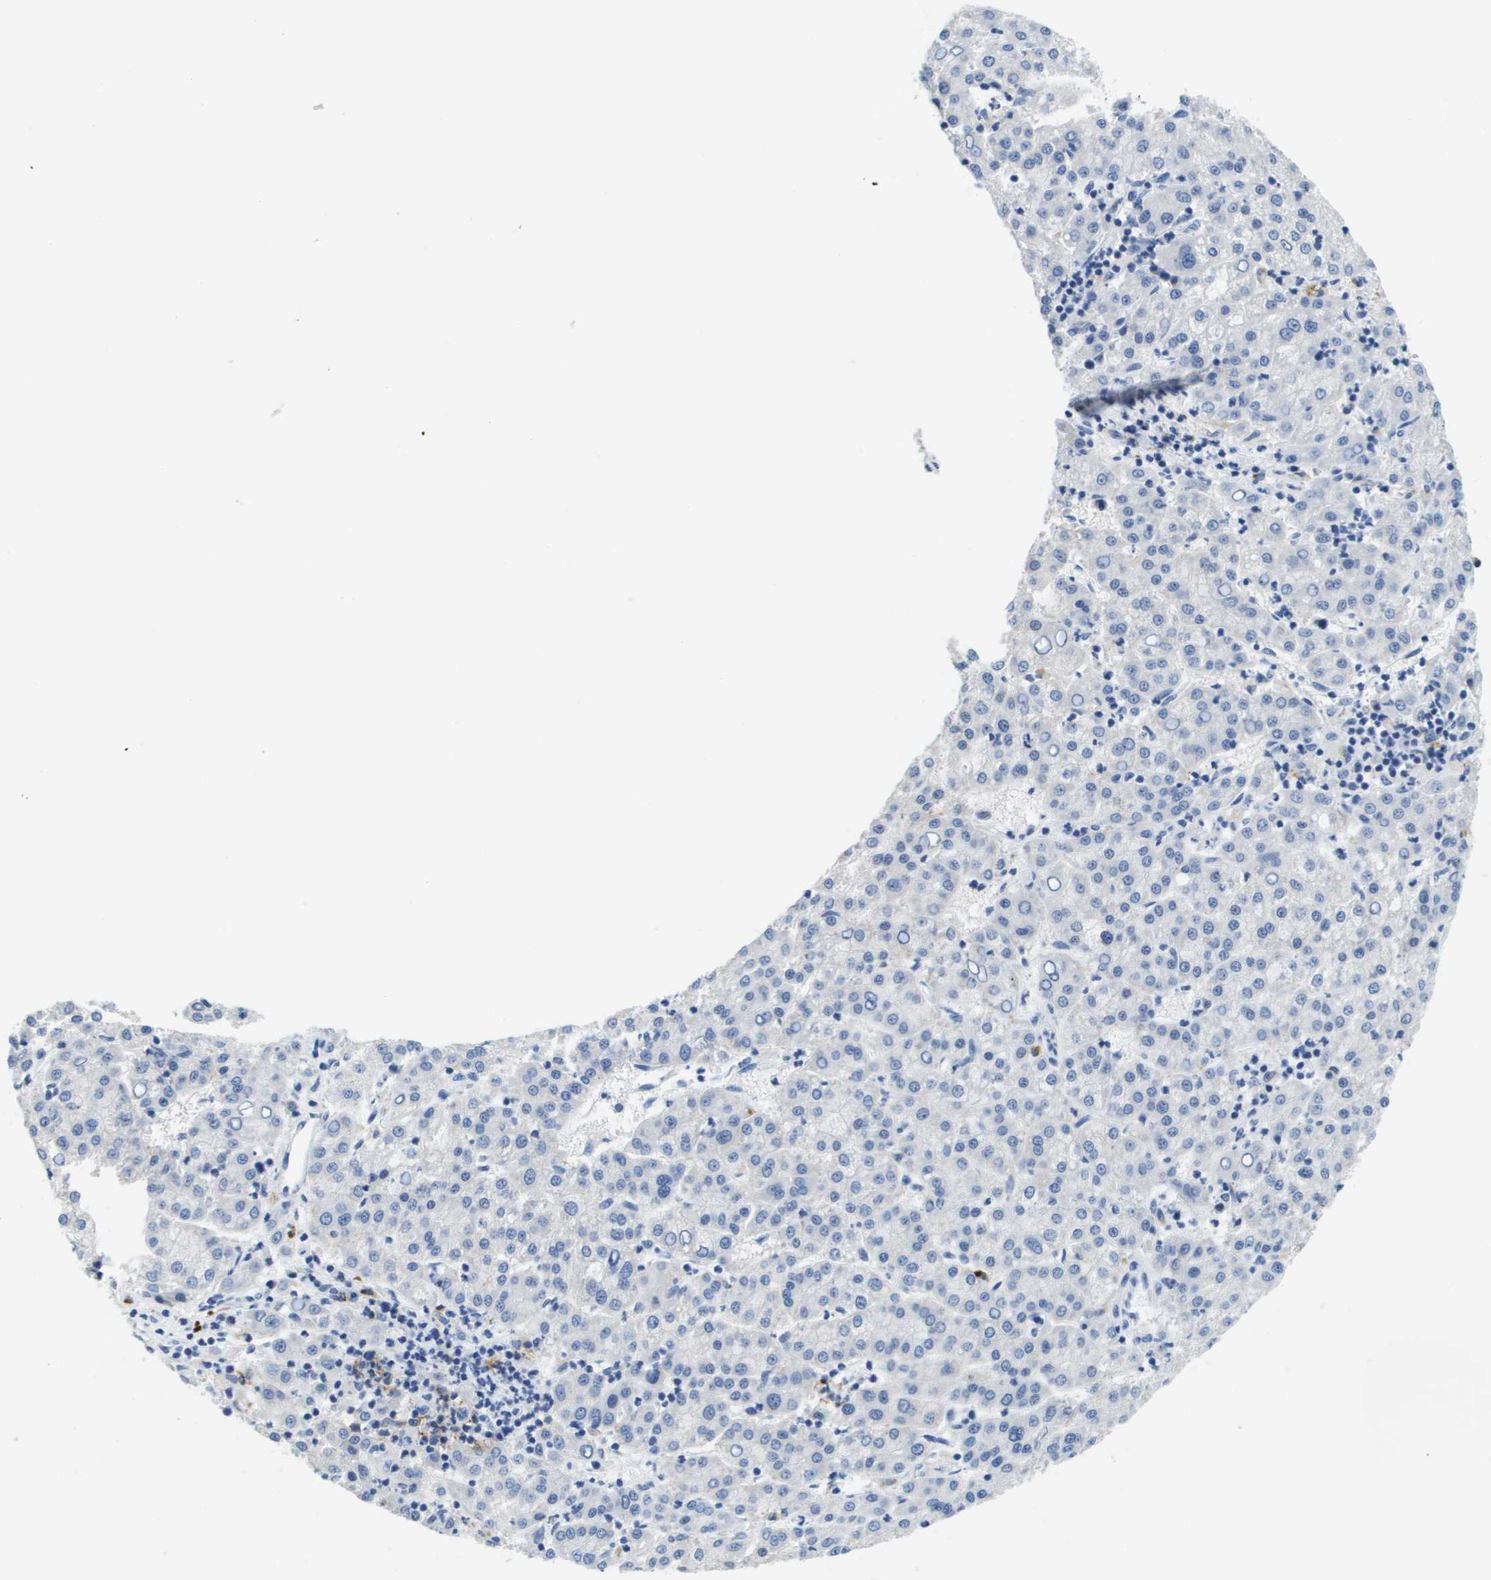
{"staining": {"intensity": "negative", "quantity": "none", "location": "none"}, "tissue": "liver cancer", "cell_type": "Tumor cells", "image_type": "cancer", "snomed": [{"axis": "morphology", "description": "Carcinoma, Hepatocellular, NOS"}, {"axis": "topography", "description": "Liver"}], "caption": "Liver cancer (hepatocellular carcinoma) was stained to show a protein in brown. There is no significant positivity in tumor cells.", "gene": "MS4A1", "patient": {"sex": "female", "age": 58}}